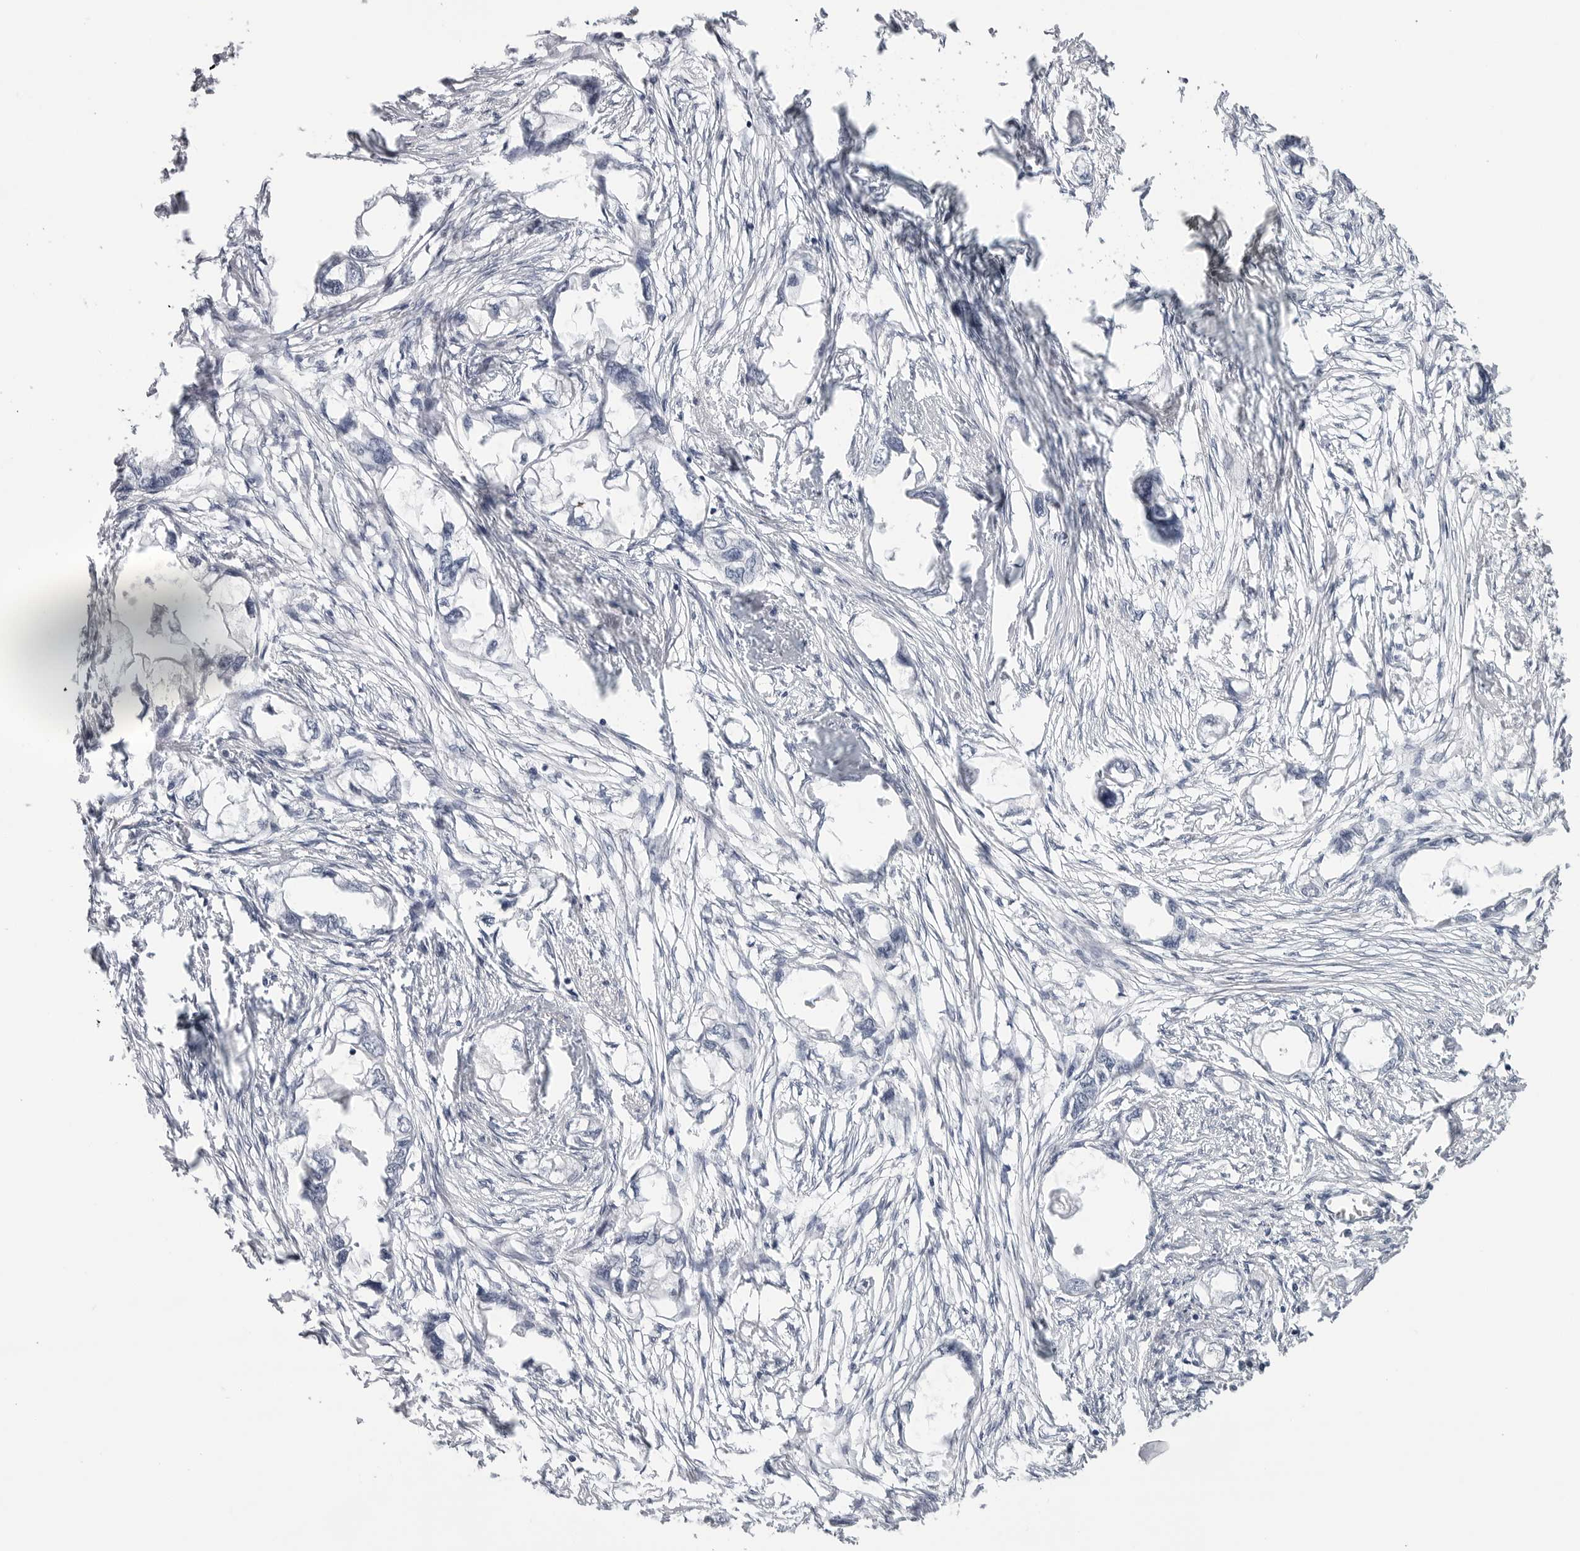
{"staining": {"intensity": "negative", "quantity": "none", "location": "none"}, "tissue": "endometrial cancer", "cell_type": "Tumor cells", "image_type": "cancer", "snomed": [{"axis": "morphology", "description": "Adenocarcinoma, NOS"}, {"axis": "morphology", "description": "Adenocarcinoma, metastatic, NOS"}, {"axis": "topography", "description": "Adipose tissue"}, {"axis": "topography", "description": "Endometrium"}], "caption": "A high-resolution image shows immunohistochemistry staining of endometrial cancer (metastatic adenocarcinoma), which reveals no significant positivity in tumor cells. (DAB IHC visualized using brightfield microscopy, high magnification).", "gene": "PGA3", "patient": {"sex": "female", "age": 67}}